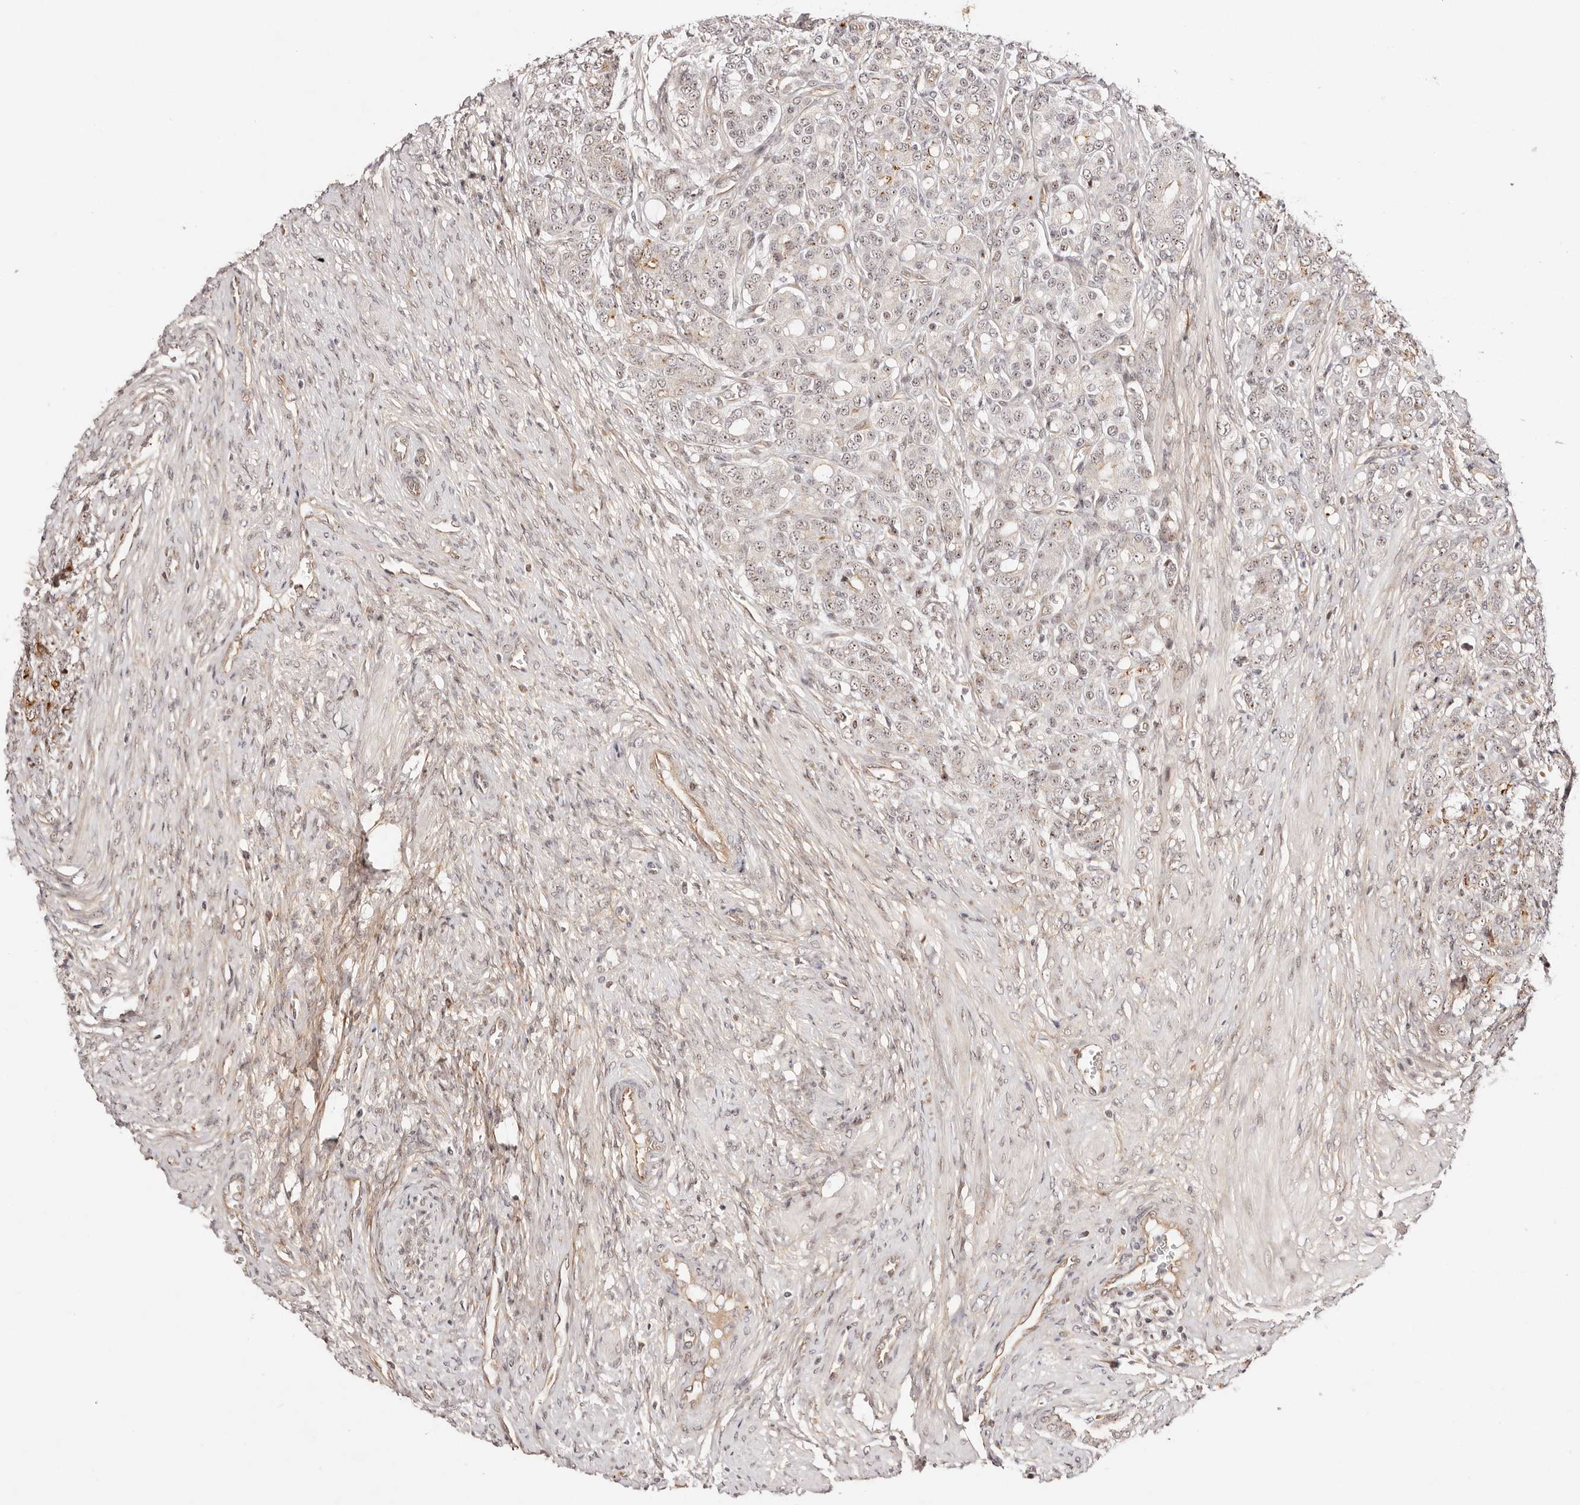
{"staining": {"intensity": "negative", "quantity": "none", "location": "none"}, "tissue": "prostate cancer", "cell_type": "Tumor cells", "image_type": "cancer", "snomed": [{"axis": "morphology", "description": "Adenocarcinoma, High grade"}, {"axis": "topography", "description": "Prostate"}], "caption": "Protein analysis of prostate adenocarcinoma (high-grade) exhibits no significant positivity in tumor cells.", "gene": "WRN", "patient": {"sex": "male", "age": 62}}